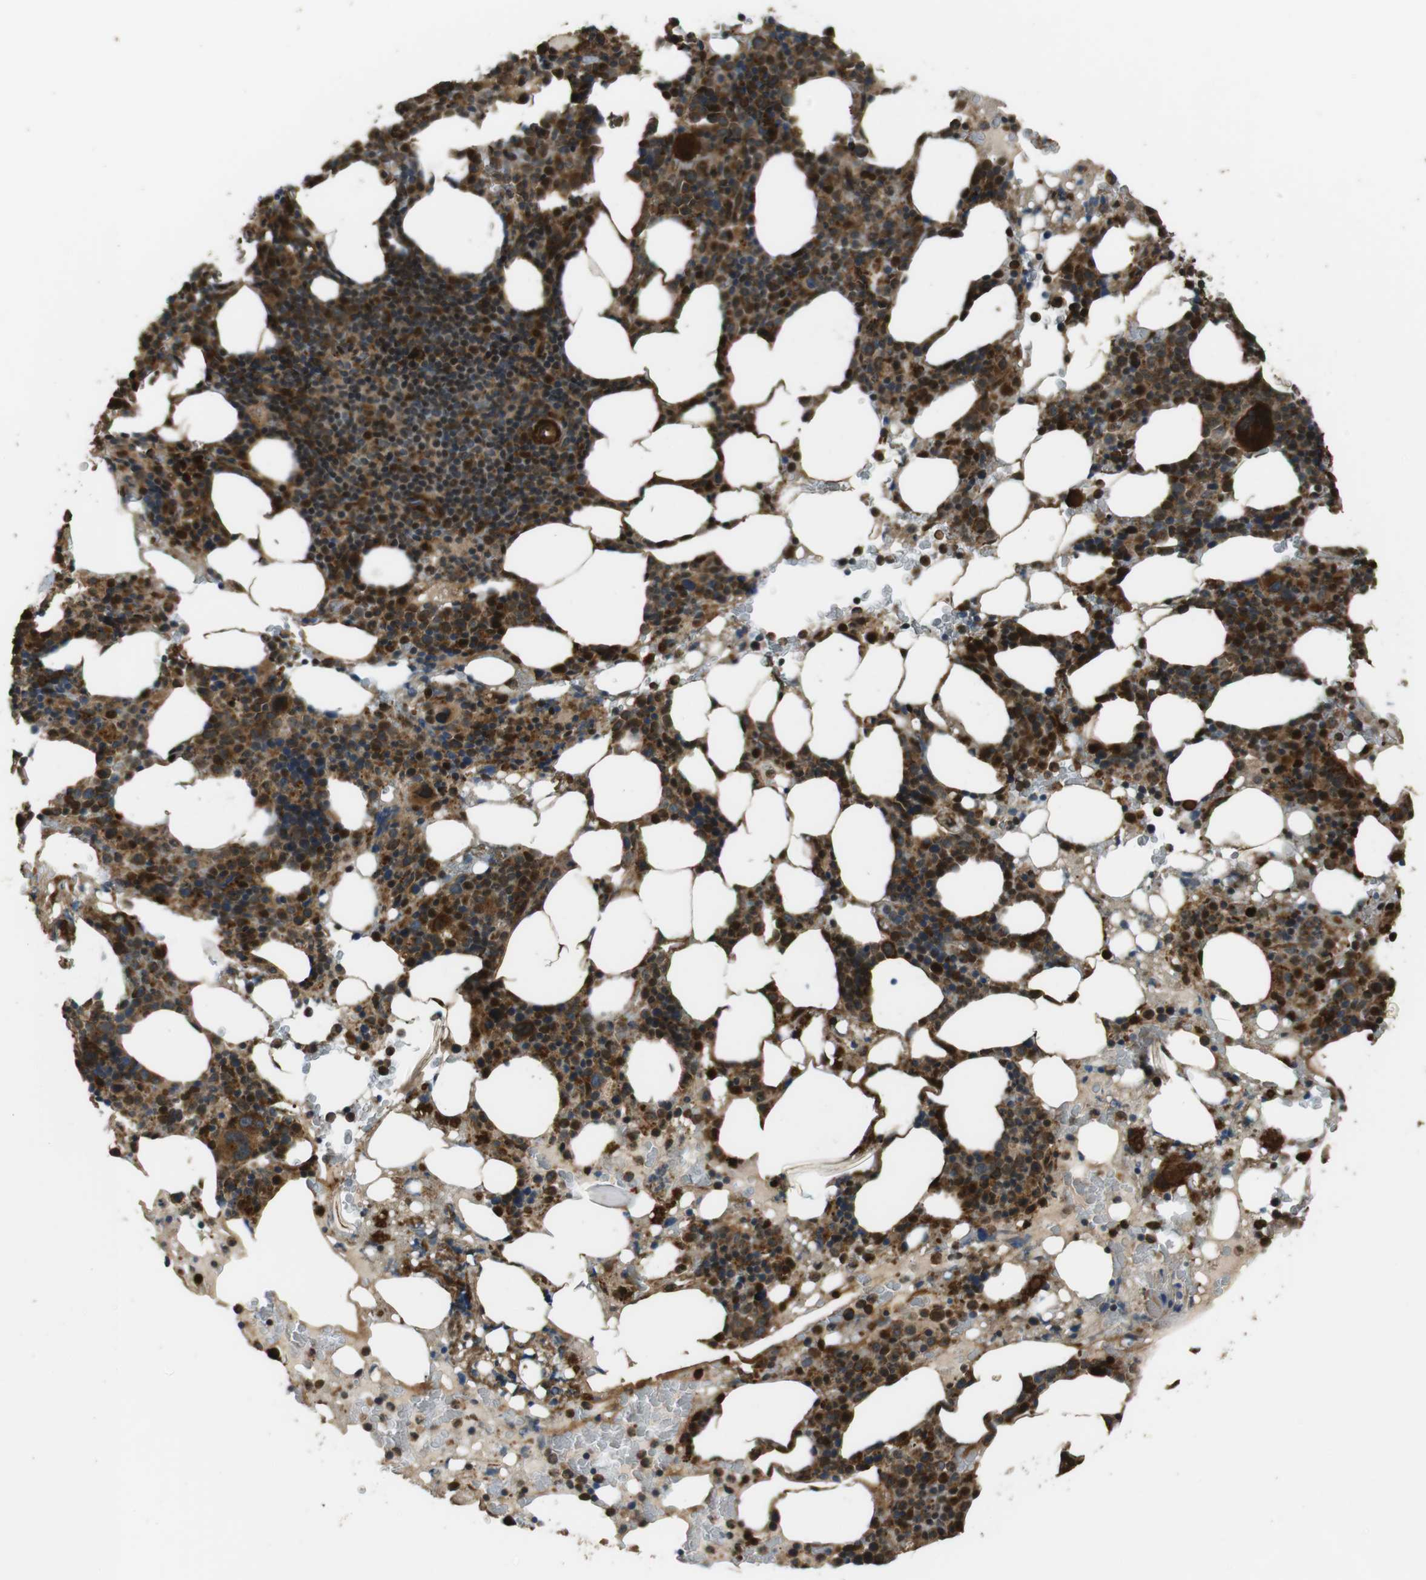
{"staining": {"intensity": "moderate", "quantity": ">75%", "location": "cytoplasmic/membranous"}, "tissue": "bone marrow", "cell_type": "Hematopoietic cells", "image_type": "normal", "snomed": [{"axis": "morphology", "description": "Normal tissue, NOS"}, {"axis": "morphology", "description": "Inflammation, NOS"}, {"axis": "topography", "description": "Bone marrow"}], "caption": "Protein staining reveals moderate cytoplasmic/membranous expression in approximately >75% of hematopoietic cells in unremarkable bone marrow. The staining was performed using DAB (3,3'-diaminobenzidine), with brown indicating positive protein expression. Nuclei are stained blue with hematoxylin.", "gene": "MSRB3", "patient": {"sex": "female", "age": 84}}